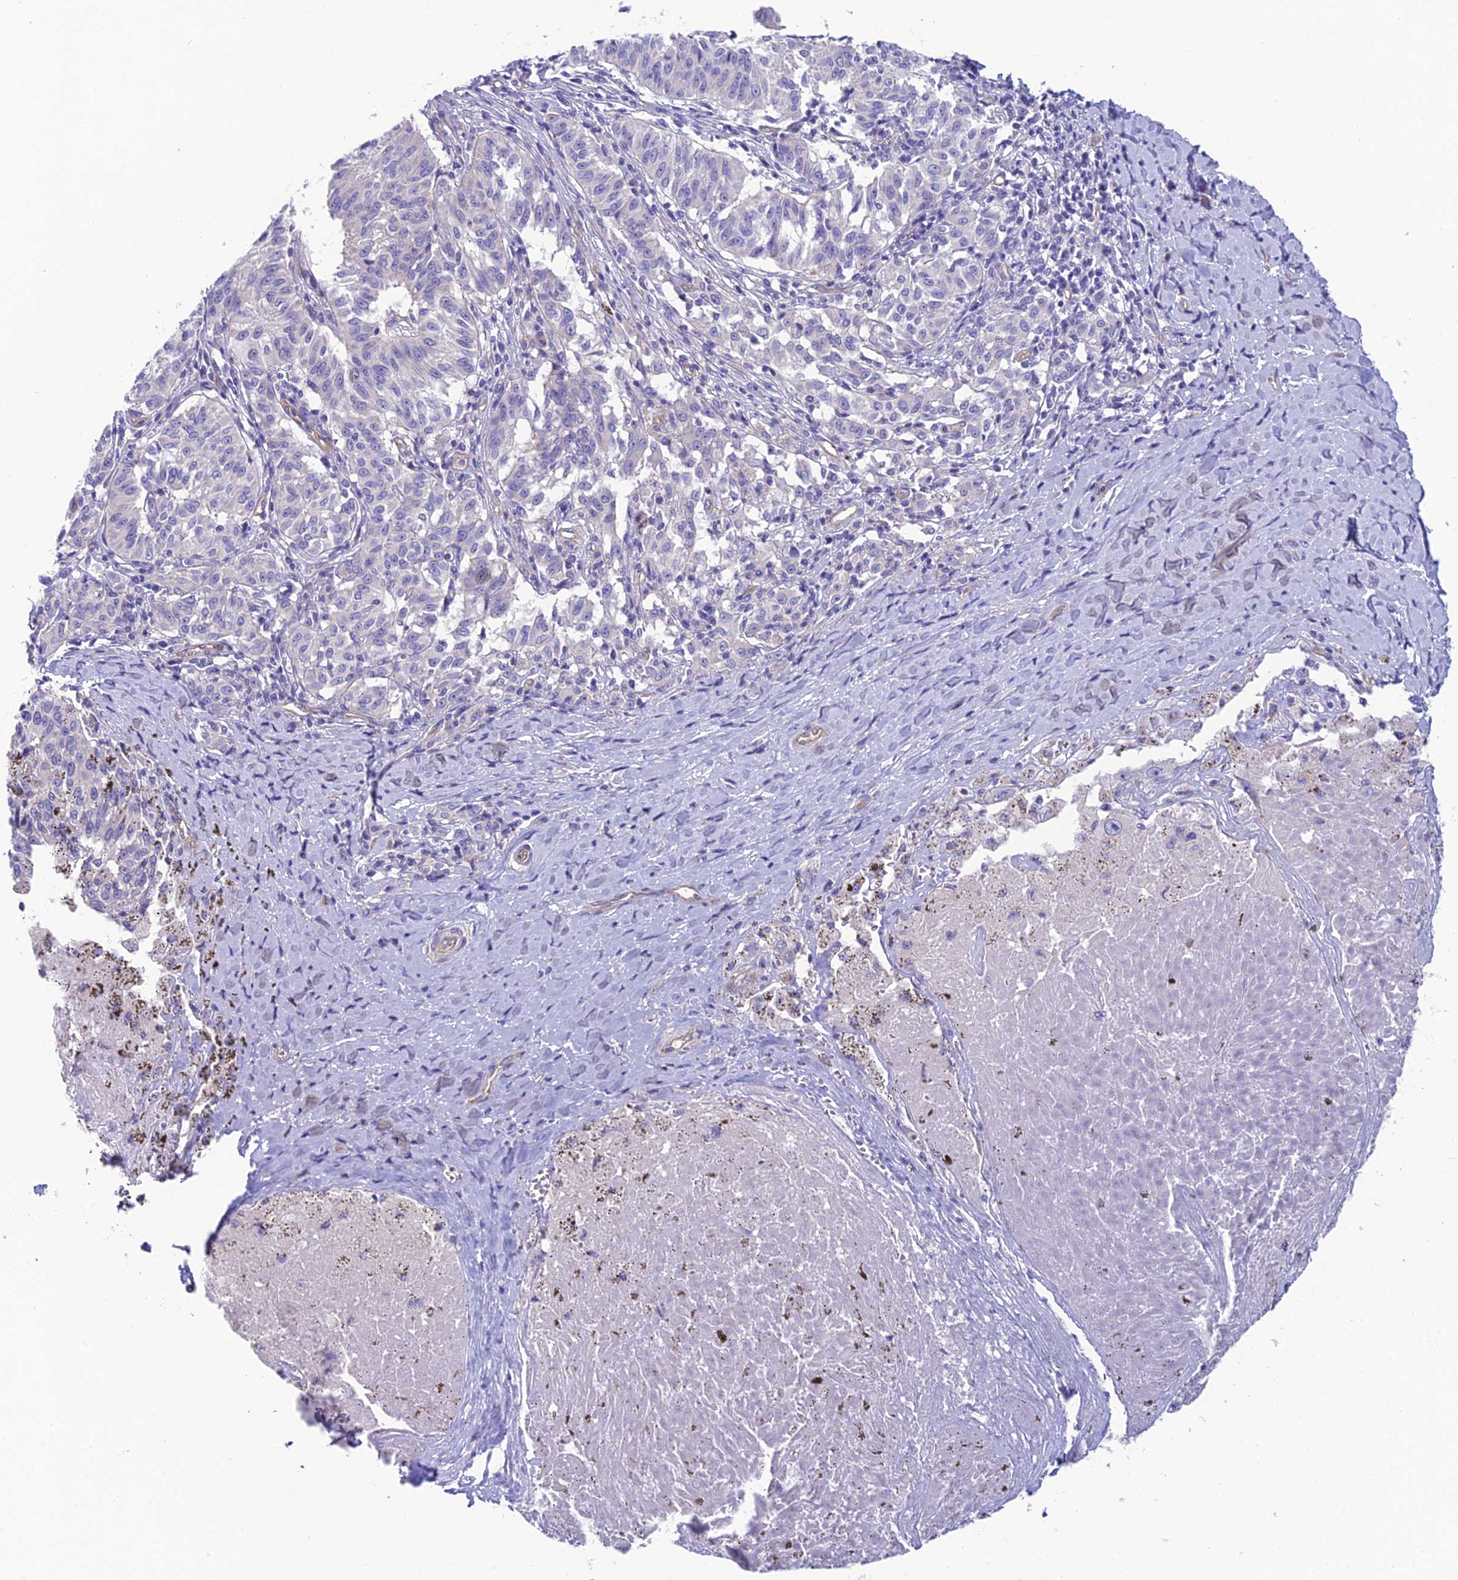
{"staining": {"intensity": "negative", "quantity": "none", "location": "none"}, "tissue": "melanoma", "cell_type": "Tumor cells", "image_type": "cancer", "snomed": [{"axis": "morphology", "description": "Malignant melanoma, NOS"}, {"axis": "topography", "description": "Skin"}], "caption": "DAB immunohistochemical staining of malignant melanoma exhibits no significant positivity in tumor cells.", "gene": "PPFIA3", "patient": {"sex": "female", "age": 72}}